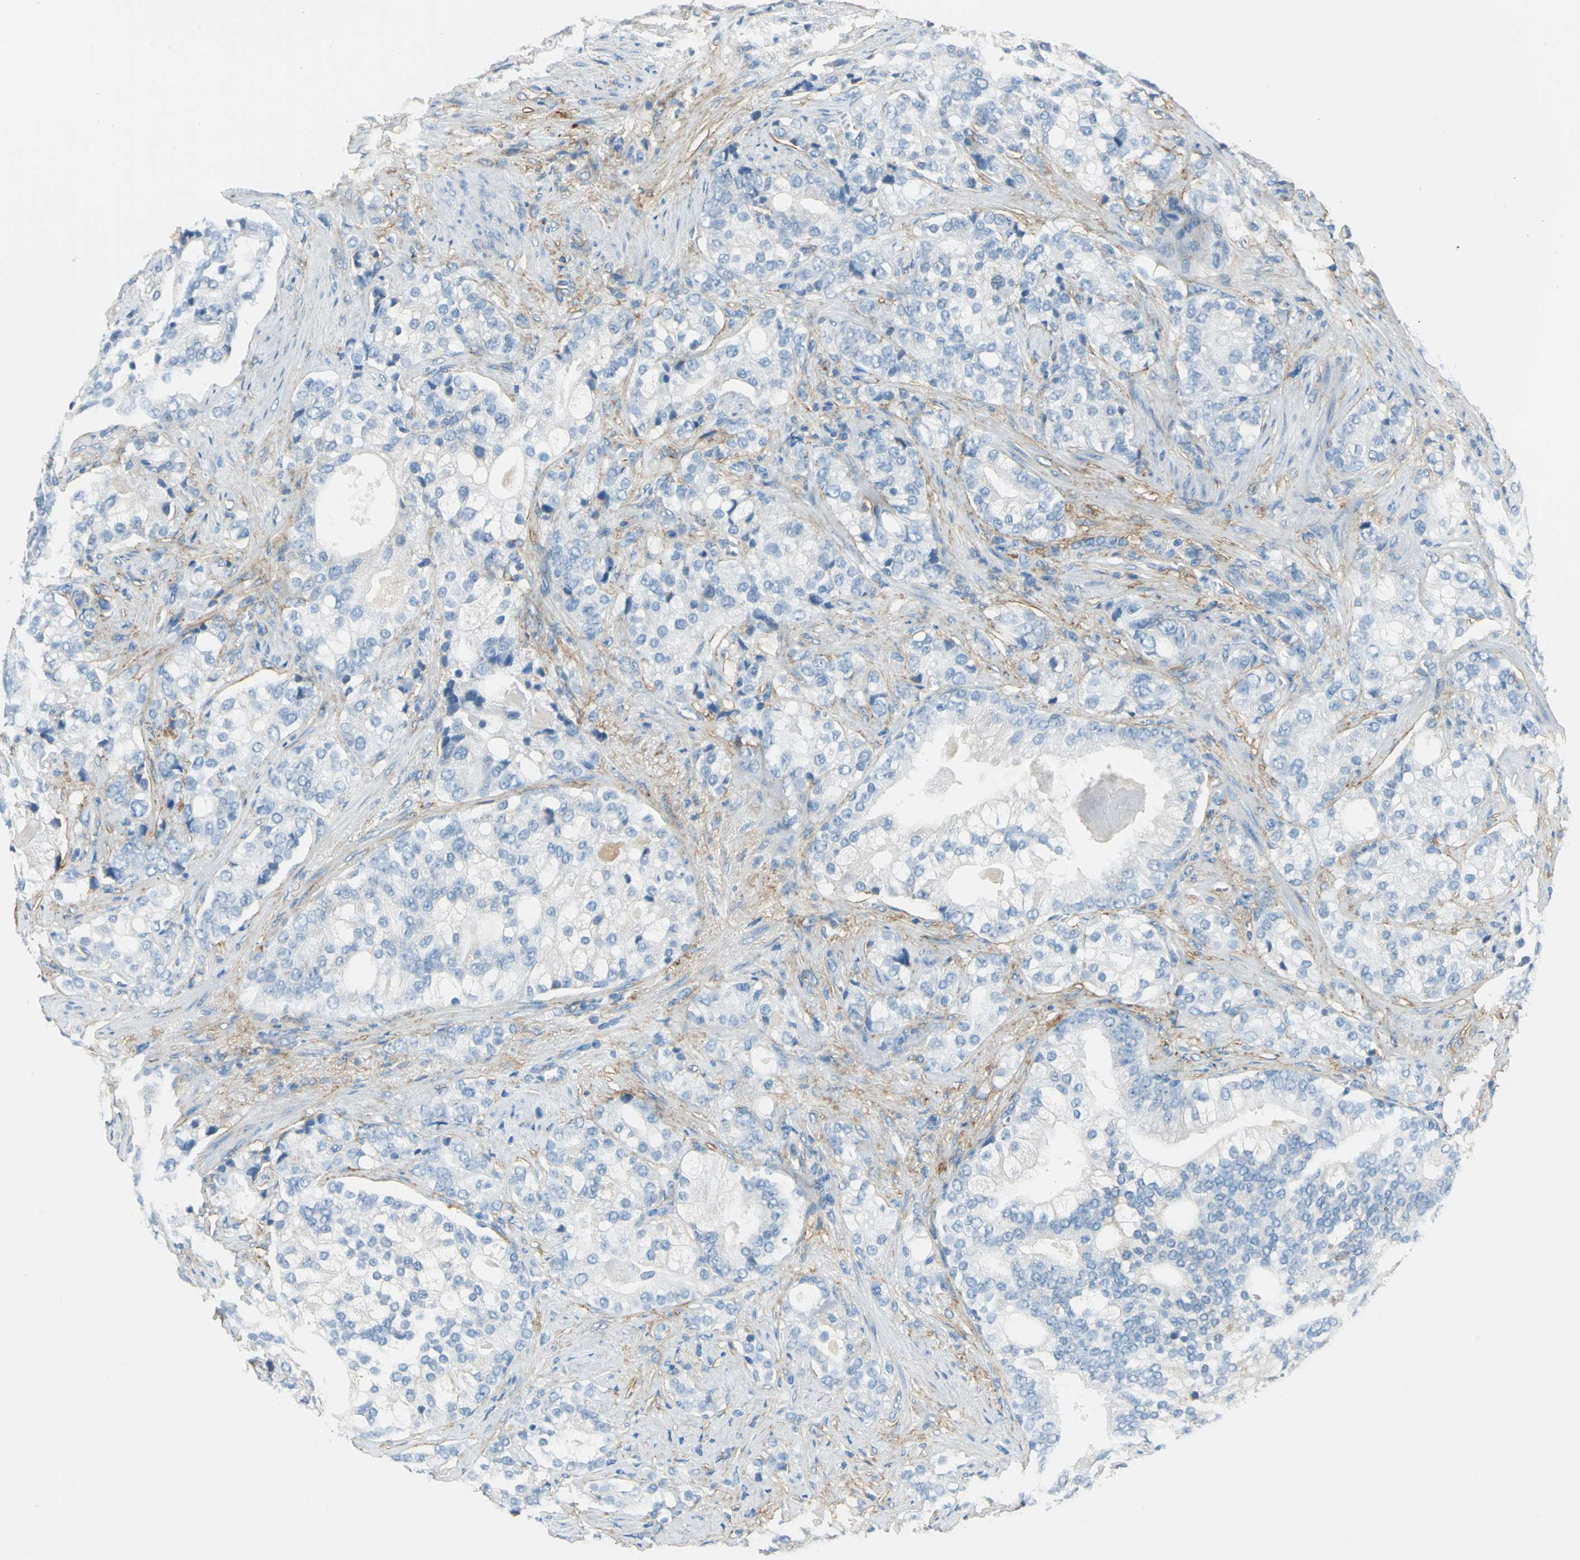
{"staining": {"intensity": "negative", "quantity": "none", "location": "none"}, "tissue": "prostate cancer", "cell_type": "Tumor cells", "image_type": "cancer", "snomed": [{"axis": "morphology", "description": "Adenocarcinoma, Low grade"}, {"axis": "topography", "description": "Prostate"}], "caption": "An image of prostate adenocarcinoma (low-grade) stained for a protein reveals no brown staining in tumor cells. (Stains: DAB immunohistochemistry with hematoxylin counter stain, Microscopy: brightfield microscopy at high magnification).", "gene": "AKAP12", "patient": {"sex": "male", "age": 58}}